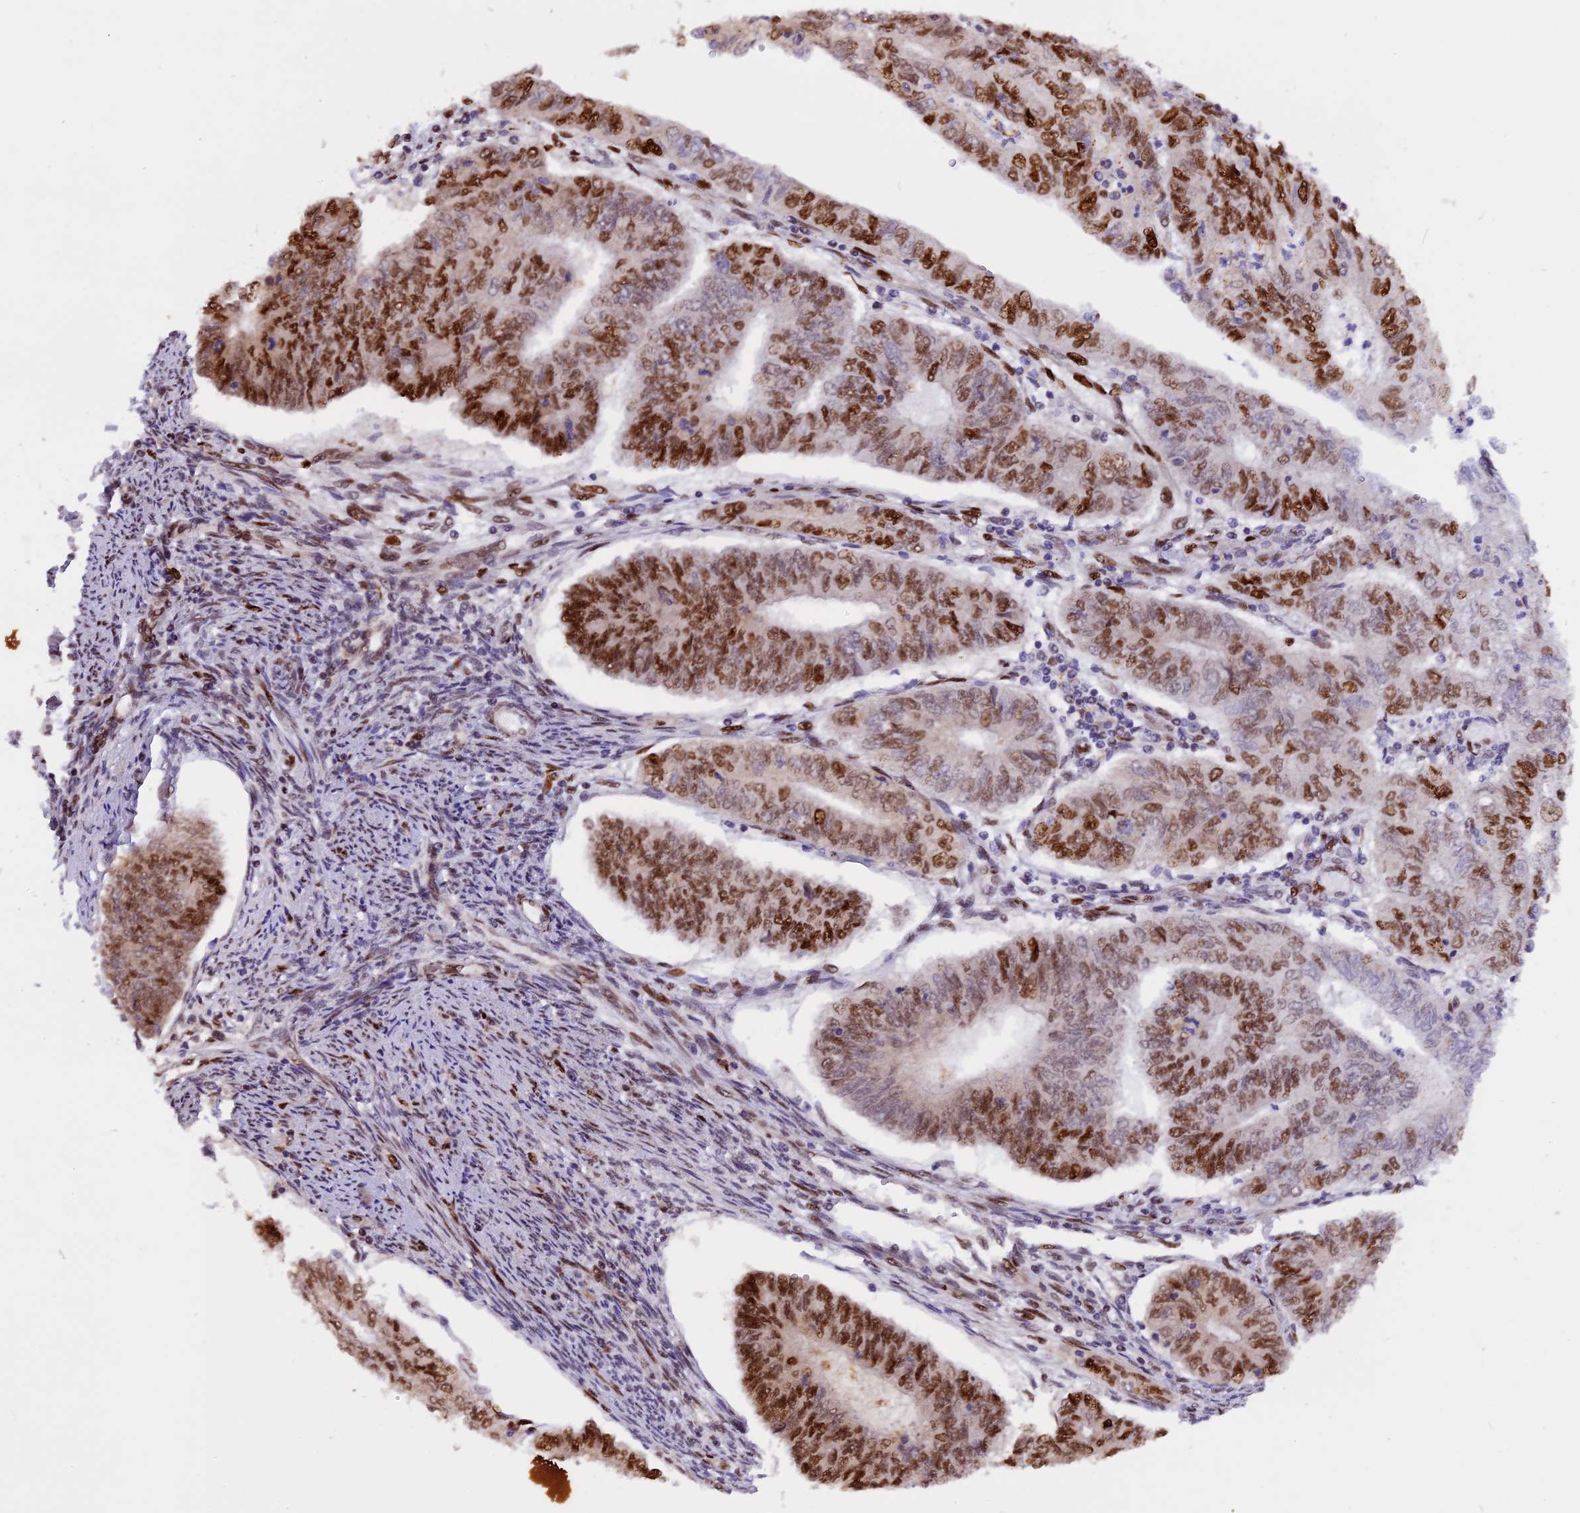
{"staining": {"intensity": "strong", "quantity": "25%-75%", "location": "nuclear"}, "tissue": "endometrial cancer", "cell_type": "Tumor cells", "image_type": "cancer", "snomed": [{"axis": "morphology", "description": "Adenocarcinoma, NOS"}, {"axis": "topography", "description": "Endometrium"}], "caption": "Endometrial cancer stained with a protein marker demonstrates strong staining in tumor cells.", "gene": "MICALL1", "patient": {"sex": "female", "age": 68}}